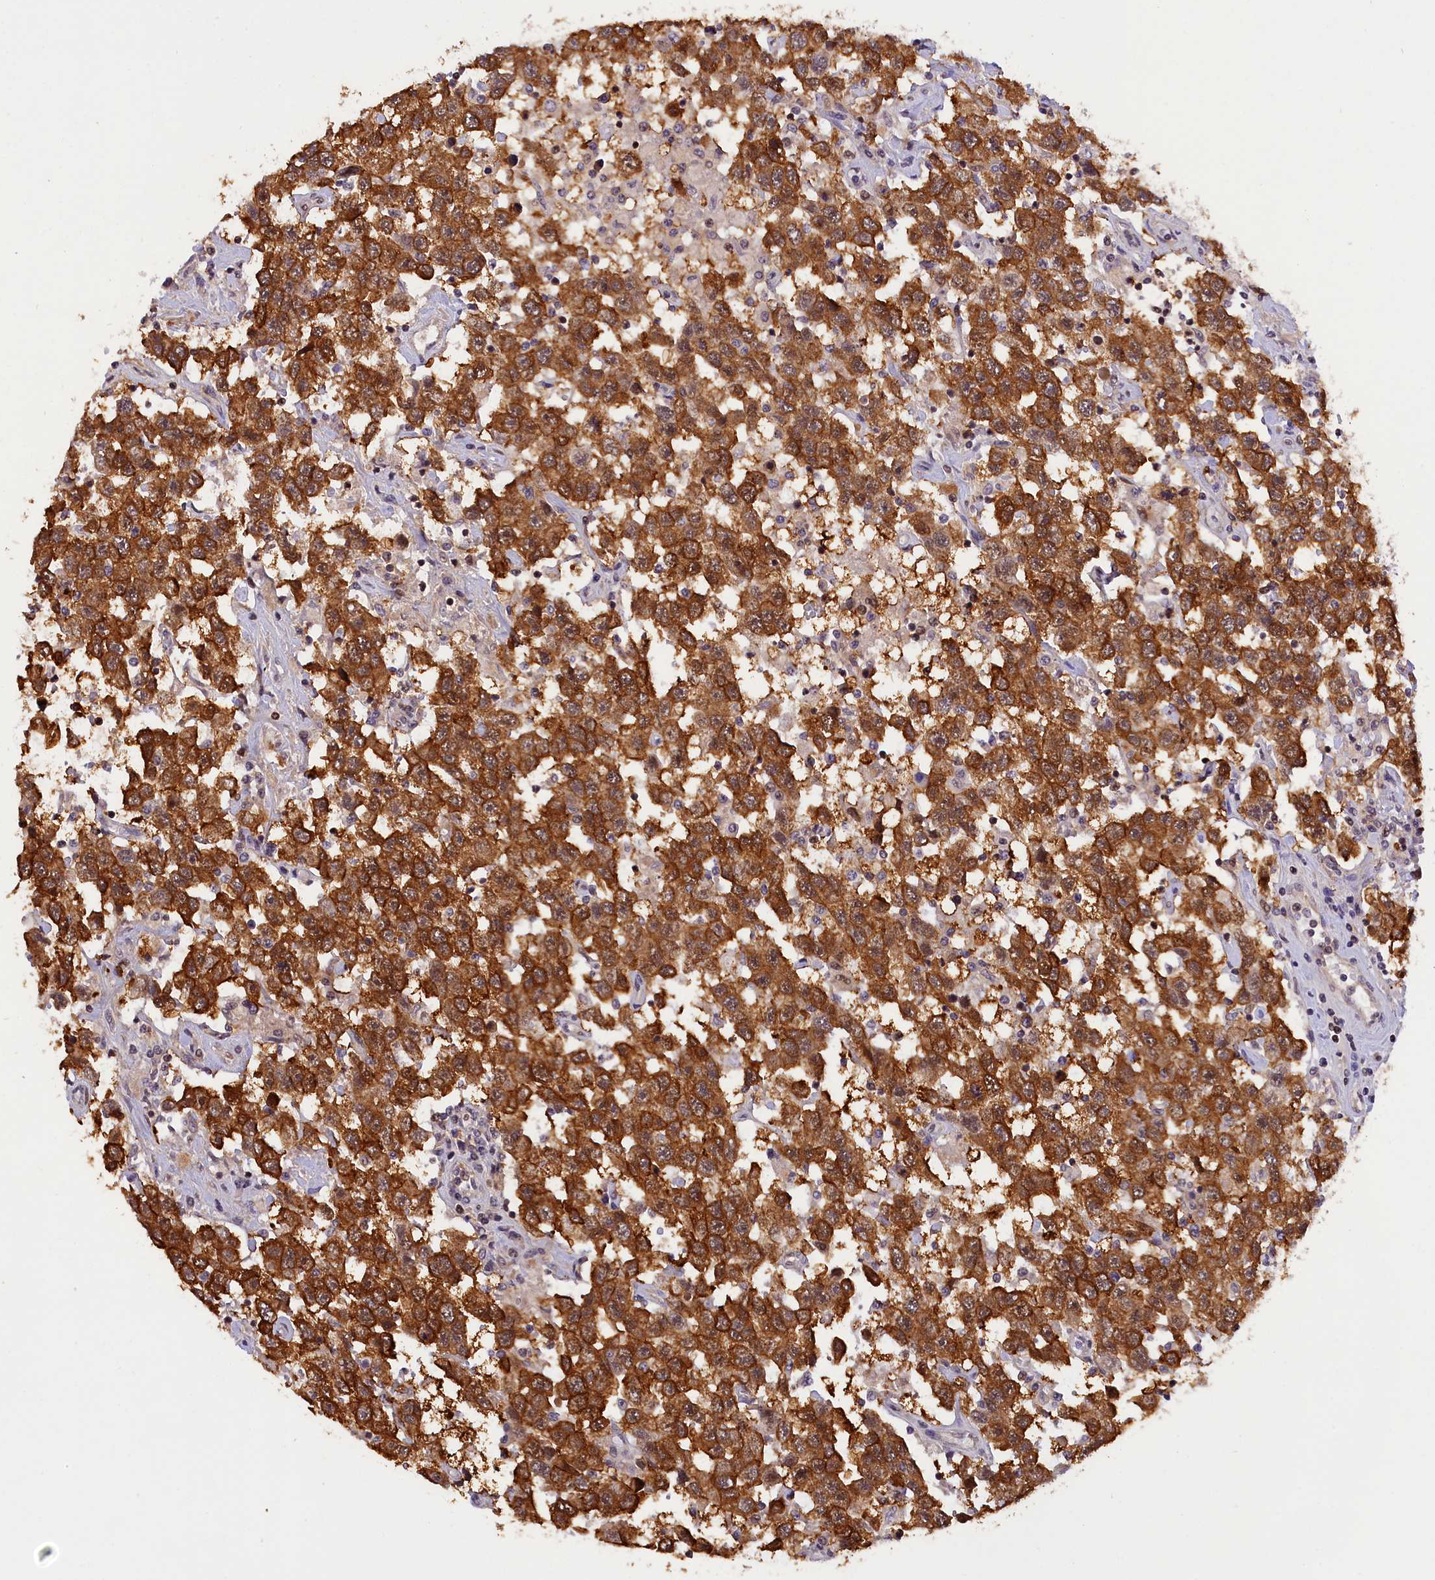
{"staining": {"intensity": "strong", "quantity": ">75%", "location": "cytoplasmic/membranous"}, "tissue": "testis cancer", "cell_type": "Tumor cells", "image_type": "cancer", "snomed": [{"axis": "morphology", "description": "Seminoma, NOS"}, {"axis": "topography", "description": "Testis"}], "caption": "Testis cancer stained with a protein marker exhibits strong staining in tumor cells.", "gene": "SAMD4A", "patient": {"sex": "male", "age": 41}}